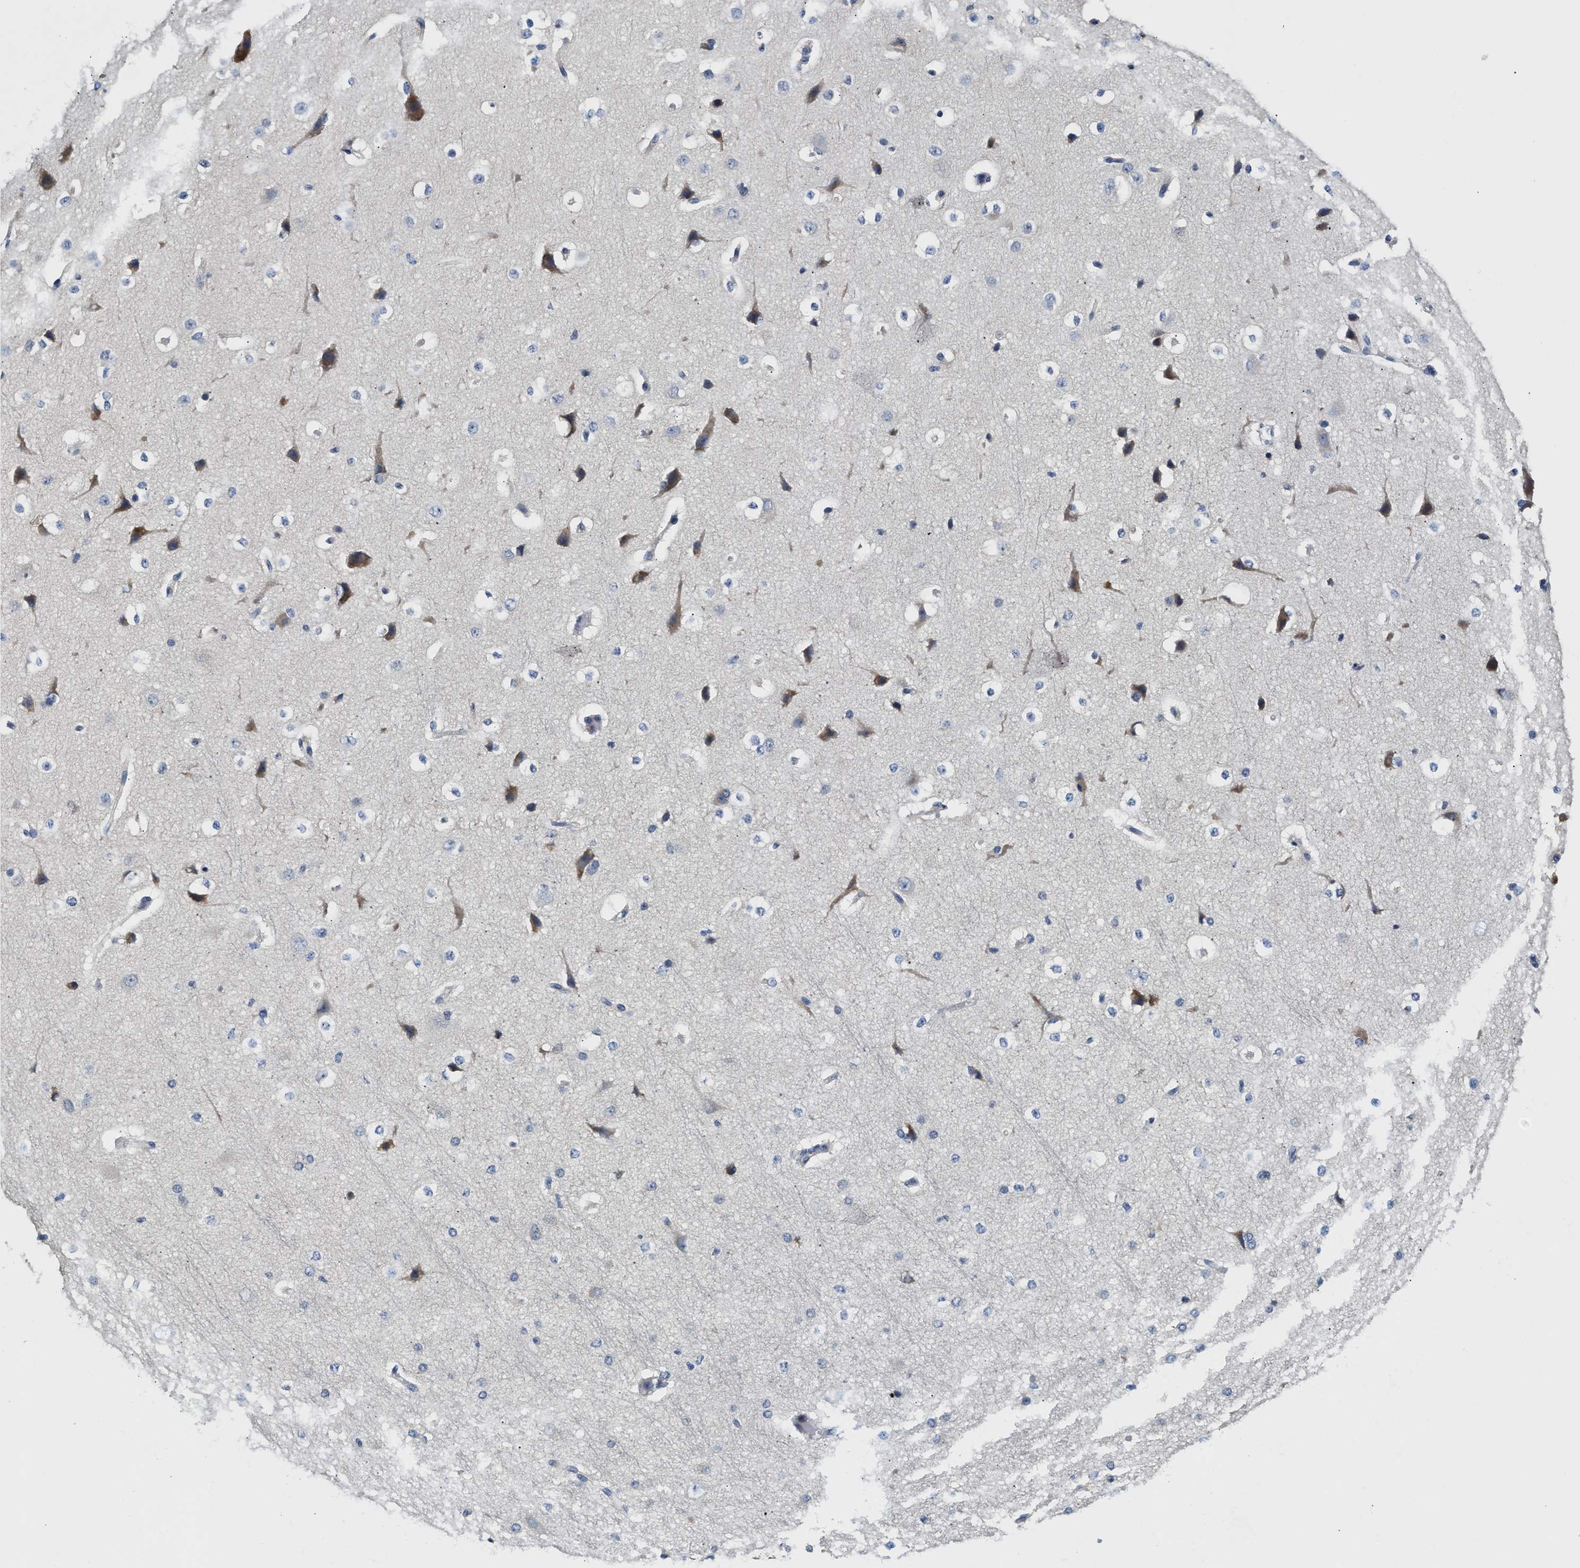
{"staining": {"intensity": "negative", "quantity": "none", "location": "none"}, "tissue": "cerebral cortex", "cell_type": "Endothelial cells", "image_type": "normal", "snomed": [{"axis": "morphology", "description": "Normal tissue, NOS"}, {"axis": "morphology", "description": "Developmental malformation"}, {"axis": "topography", "description": "Cerebral cortex"}], "caption": "This is an immunohistochemistry photomicrograph of unremarkable cerebral cortex. There is no staining in endothelial cells.", "gene": "SLIT2", "patient": {"sex": "female", "age": 30}}